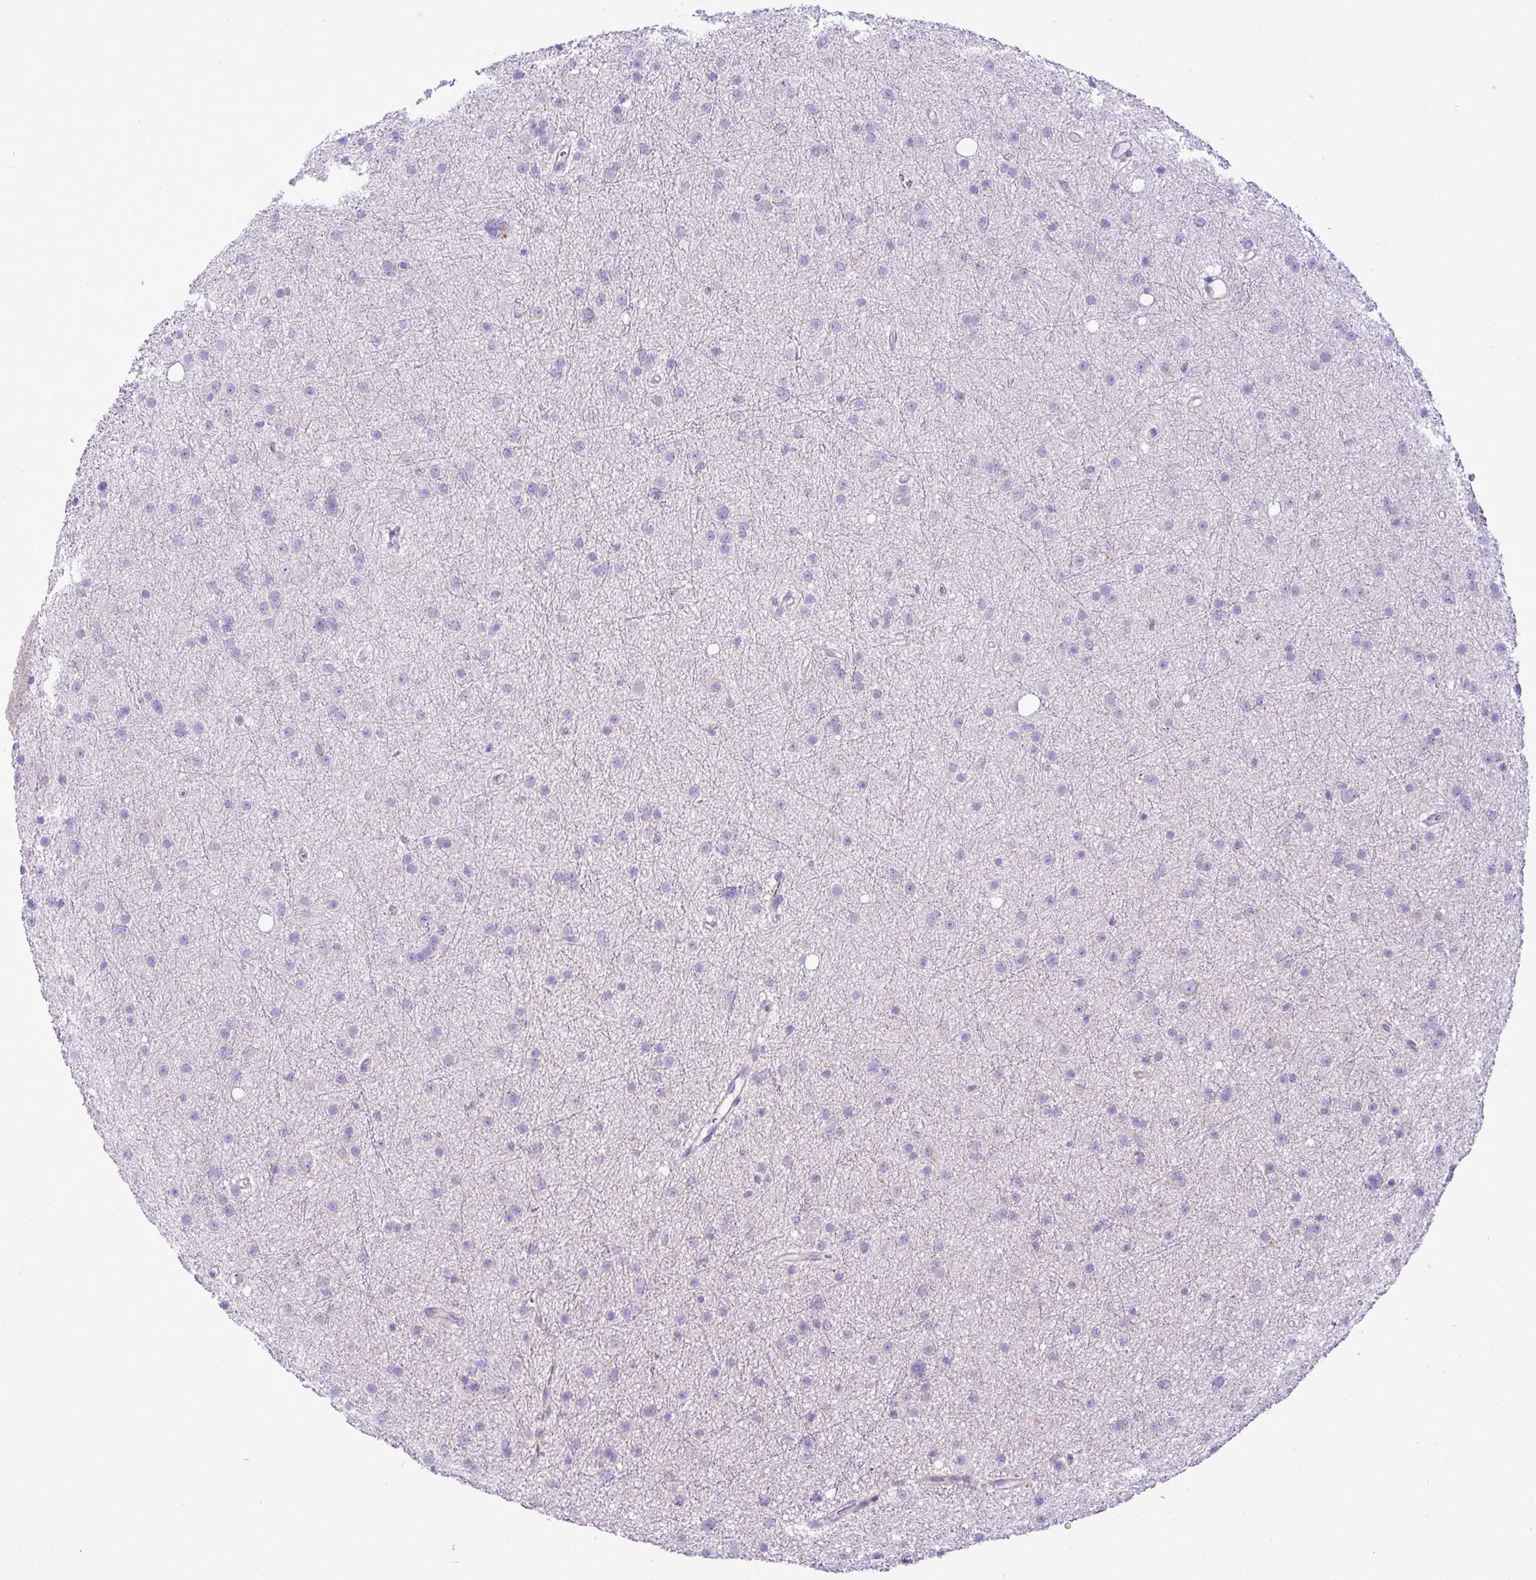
{"staining": {"intensity": "negative", "quantity": "none", "location": "none"}, "tissue": "glioma", "cell_type": "Tumor cells", "image_type": "cancer", "snomed": [{"axis": "morphology", "description": "Glioma, malignant, Low grade"}, {"axis": "topography", "description": "Cerebral cortex"}], "caption": "Tumor cells are negative for brown protein staining in glioma.", "gene": "PGAP4", "patient": {"sex": "female", "age": 39}}